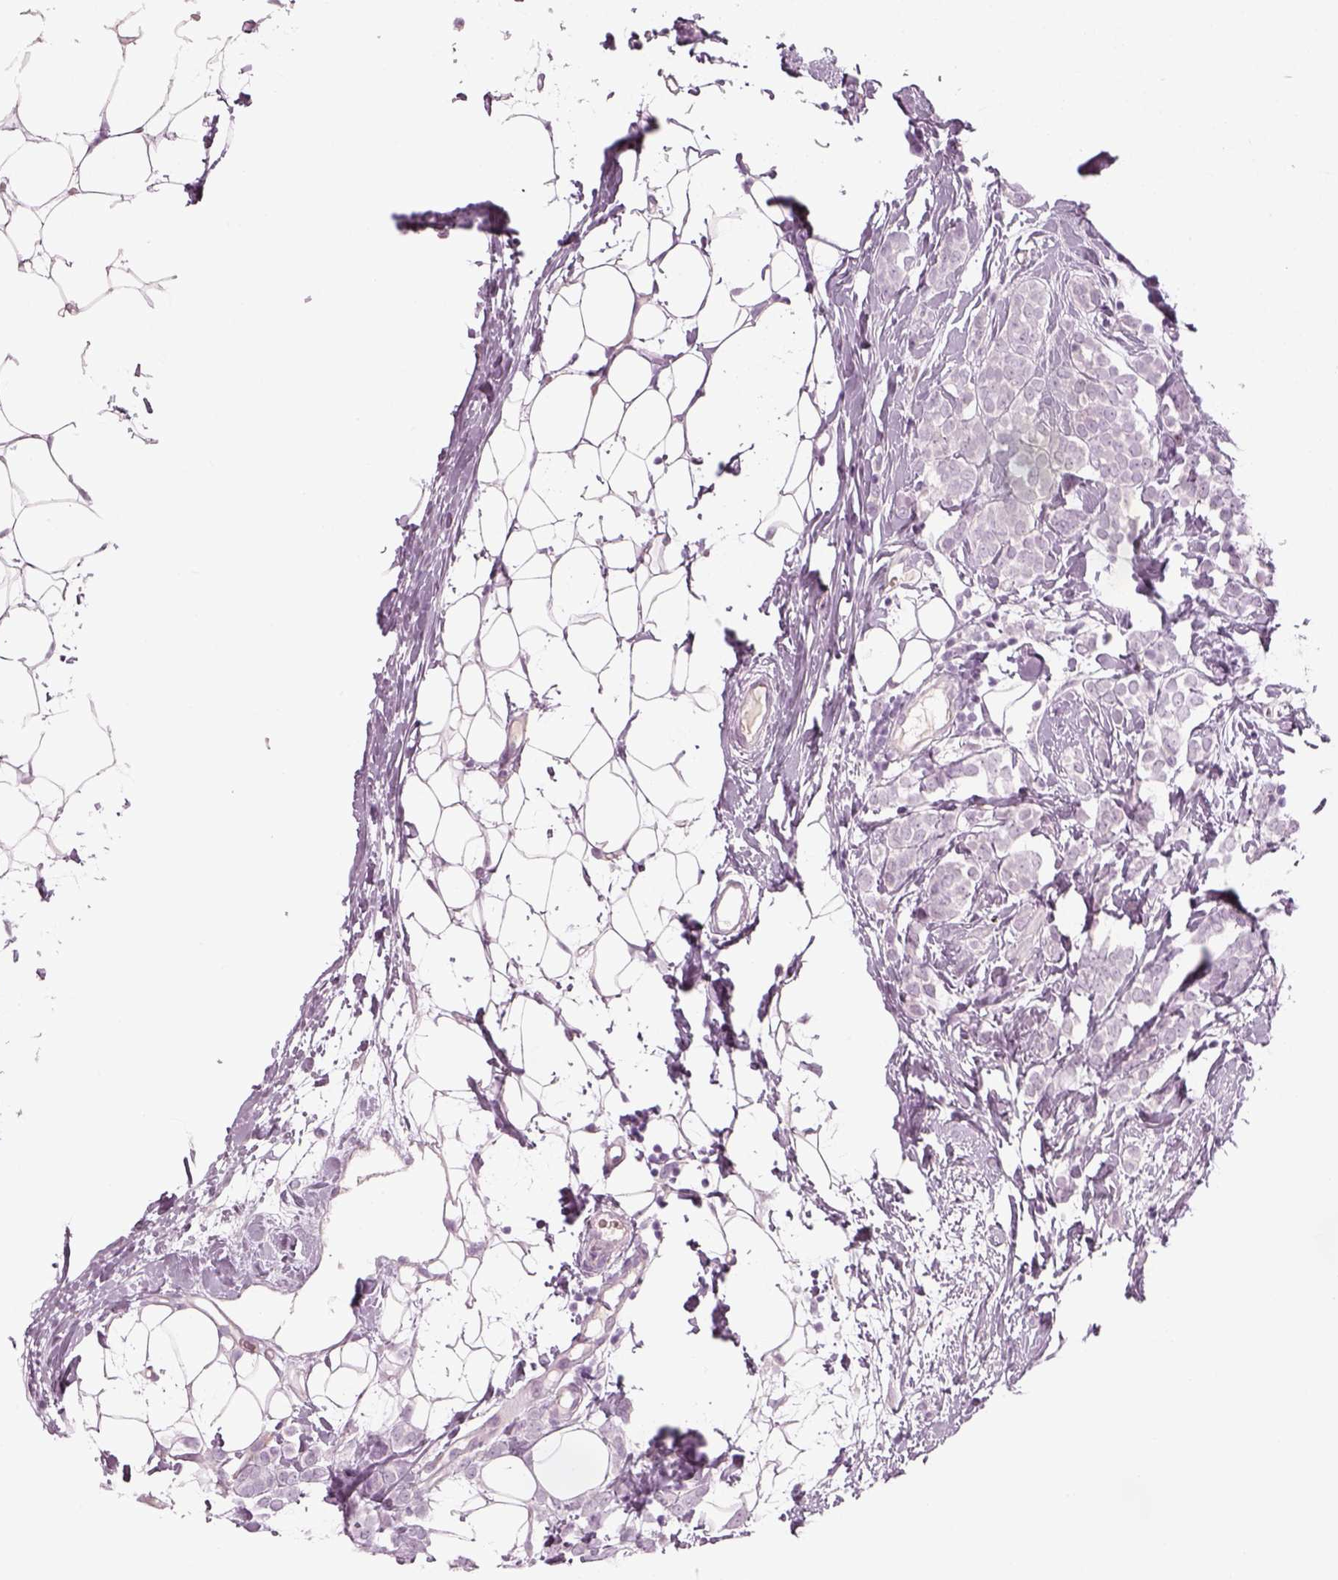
{"staining": {"intensity": "negative", "quantity": "none", "location": "none"}, "tissue": "breast cancer", "cell_type": "Tumor cells", "image_type": "cancer", "snomed": [{"axis": "morphology", "description": "Lobular carcinoma"}, {"axis": "topography", "description": "Breast"}], "caption": "Human breast lobular carcinoma stained for a protein using immunohistochemistry (IHC) demonstrates no expression in tumor cells.", "gene": "GAS2L2", "patient": {"sex": "female", "age": 49}}